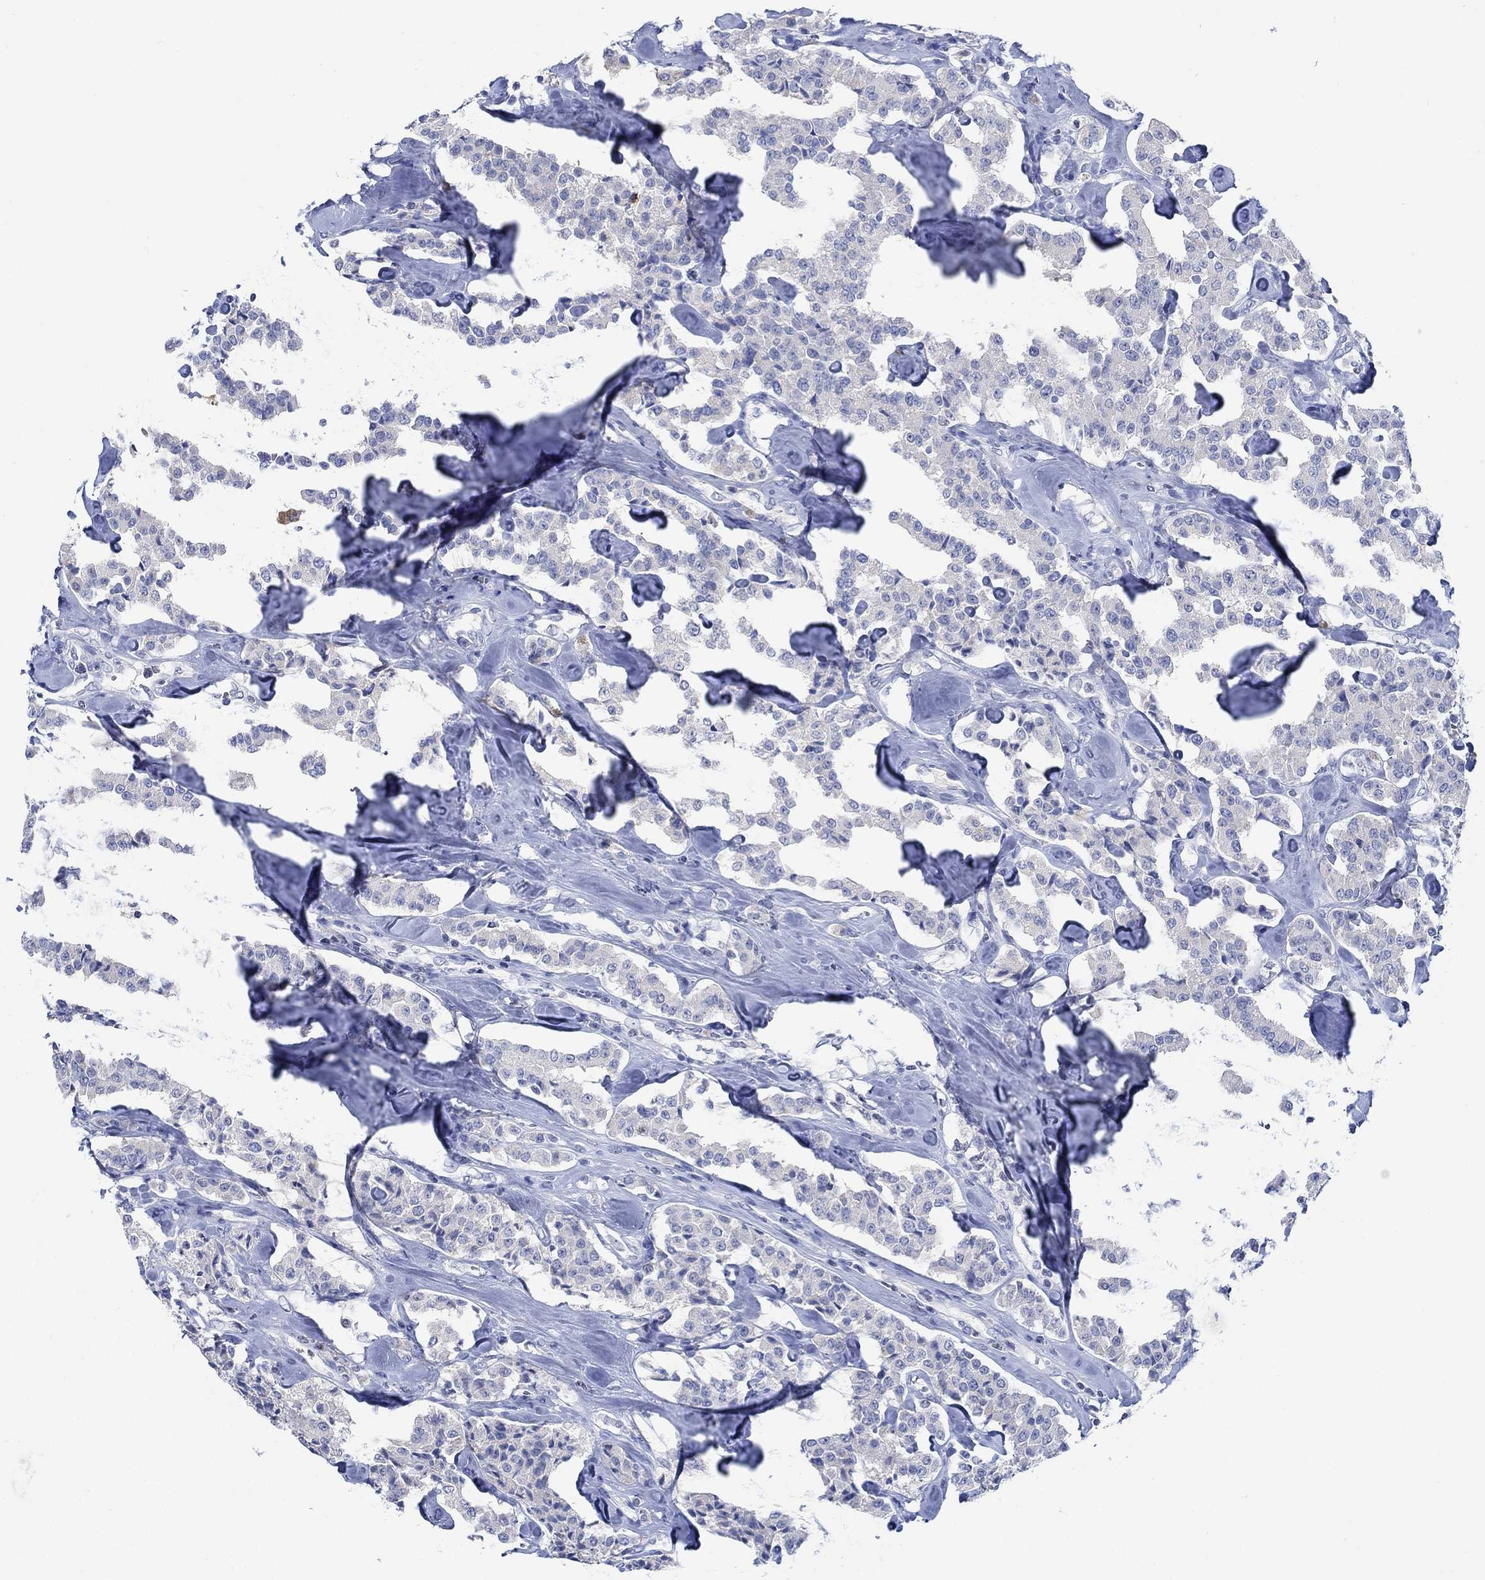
{"staining": {"intensity": "negative", "quantity": "none", "location": "none"}, "tissue": "carcinoid", "cell_type": "Tumor cells", "image_type": "cancer", "snomed": [{"axis": "morphology", "description": "Carcinoid, malignant, NOS"}, {"axis": "topography", "description": "Pancreas"}], "caption": "Micrograph shows no significant protein staining in tumor cells of carcinoid (malignant).", "gene": "PPP1R17", "patient": {"sex": "male", "age": 41}}